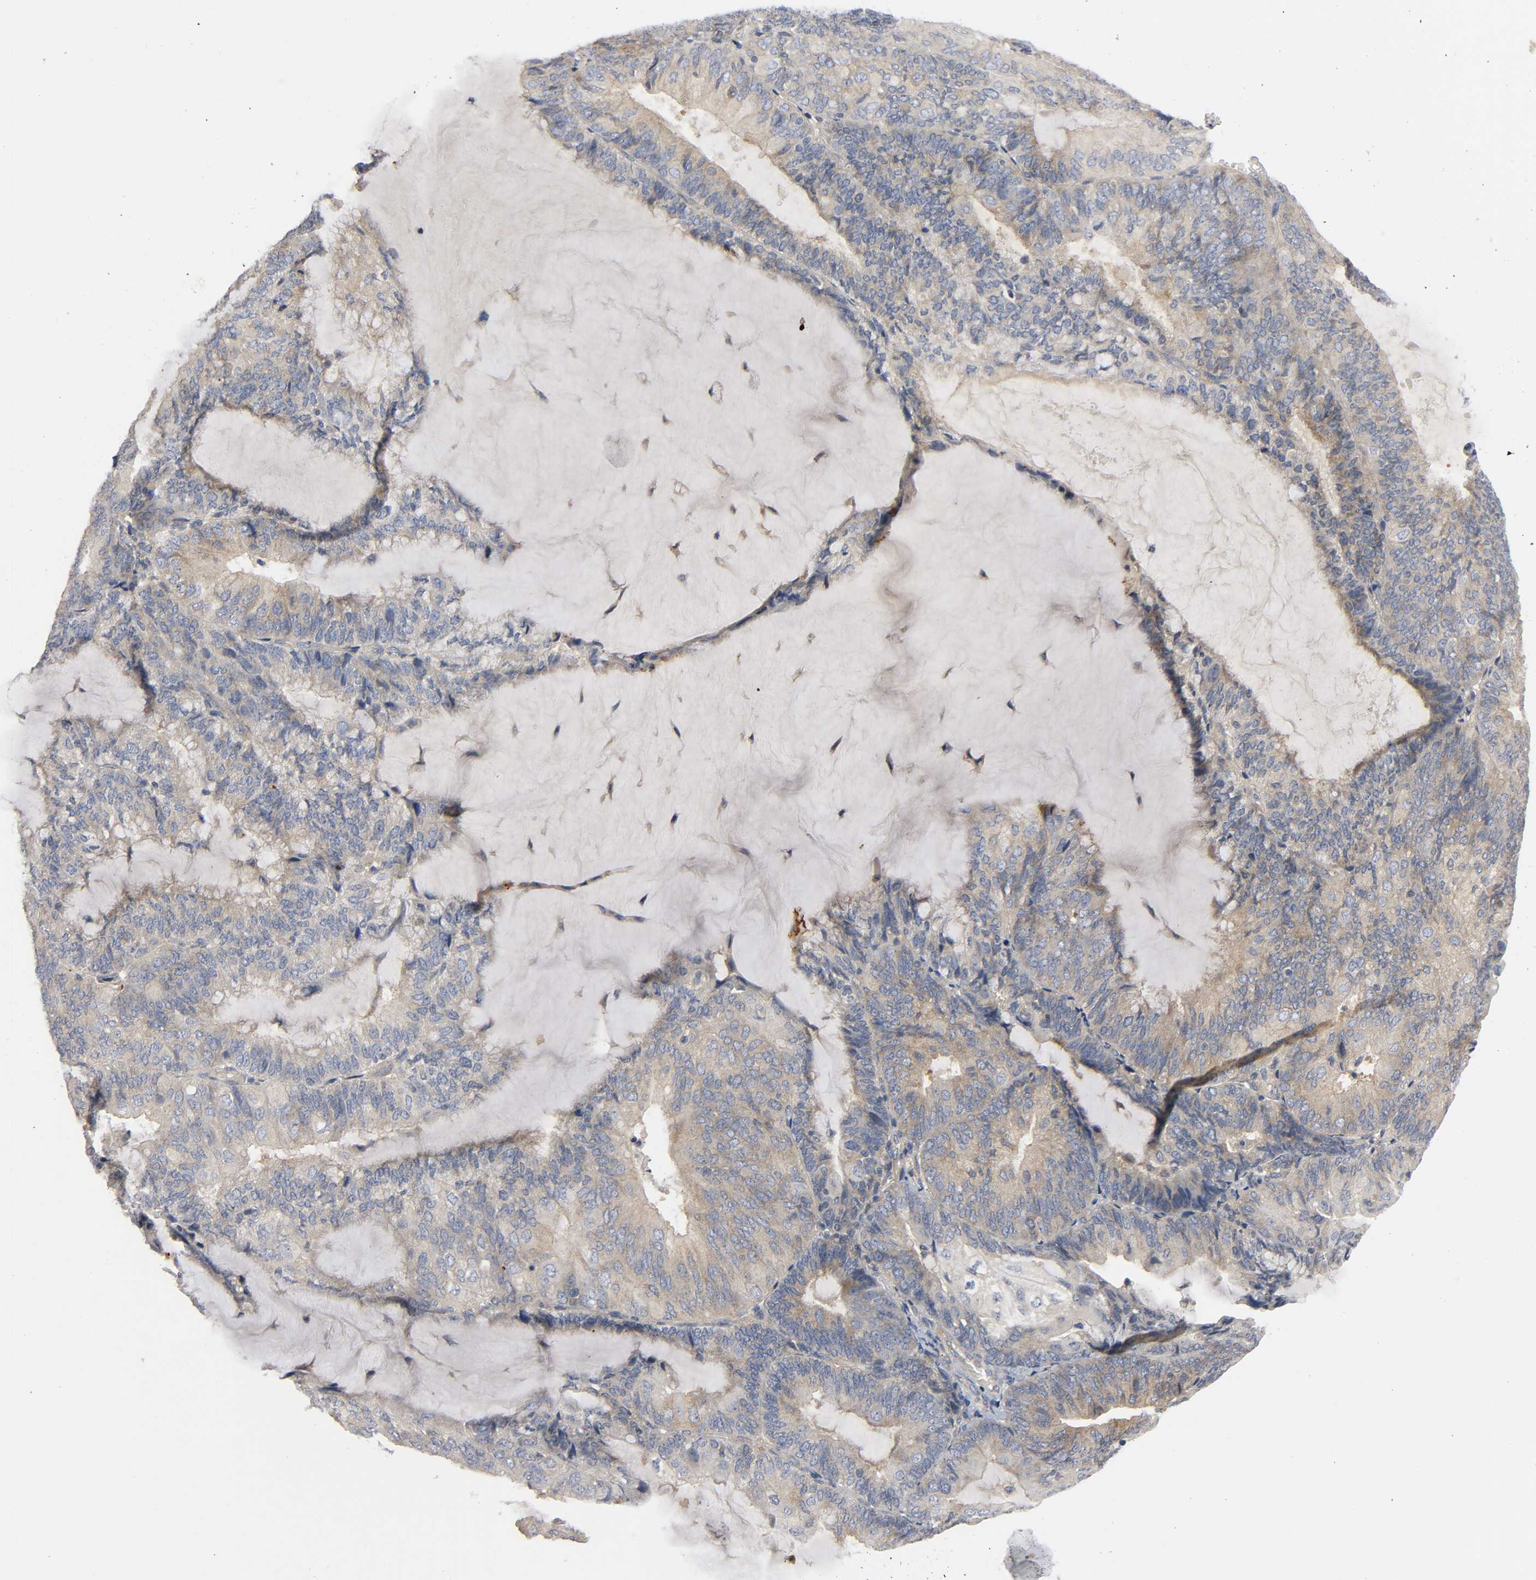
{"staining": {"intensity": "weak", "quantity": ">75%", "location": "cytoplasmic/membranous"}, "tissue": "endometrial cancer", "cell_type": "Tumor cells", "image_type": "cancer", "snomed": [{"axis": "morphology", "description": "Adenocarcinoma, NOS"}, {"axis": "topography", "description": "Endometrium"}], "caption": "Endometrial adenocarcinoma stained with immunohistochemistry reveals weak cytoplasmic/membranous expression in about >75% of tumor cells. (Brightfield microscopy of DAB IHC at high magnification).", "gene": "HDAC6", "patient": {"sex": "female", "age": 81}}